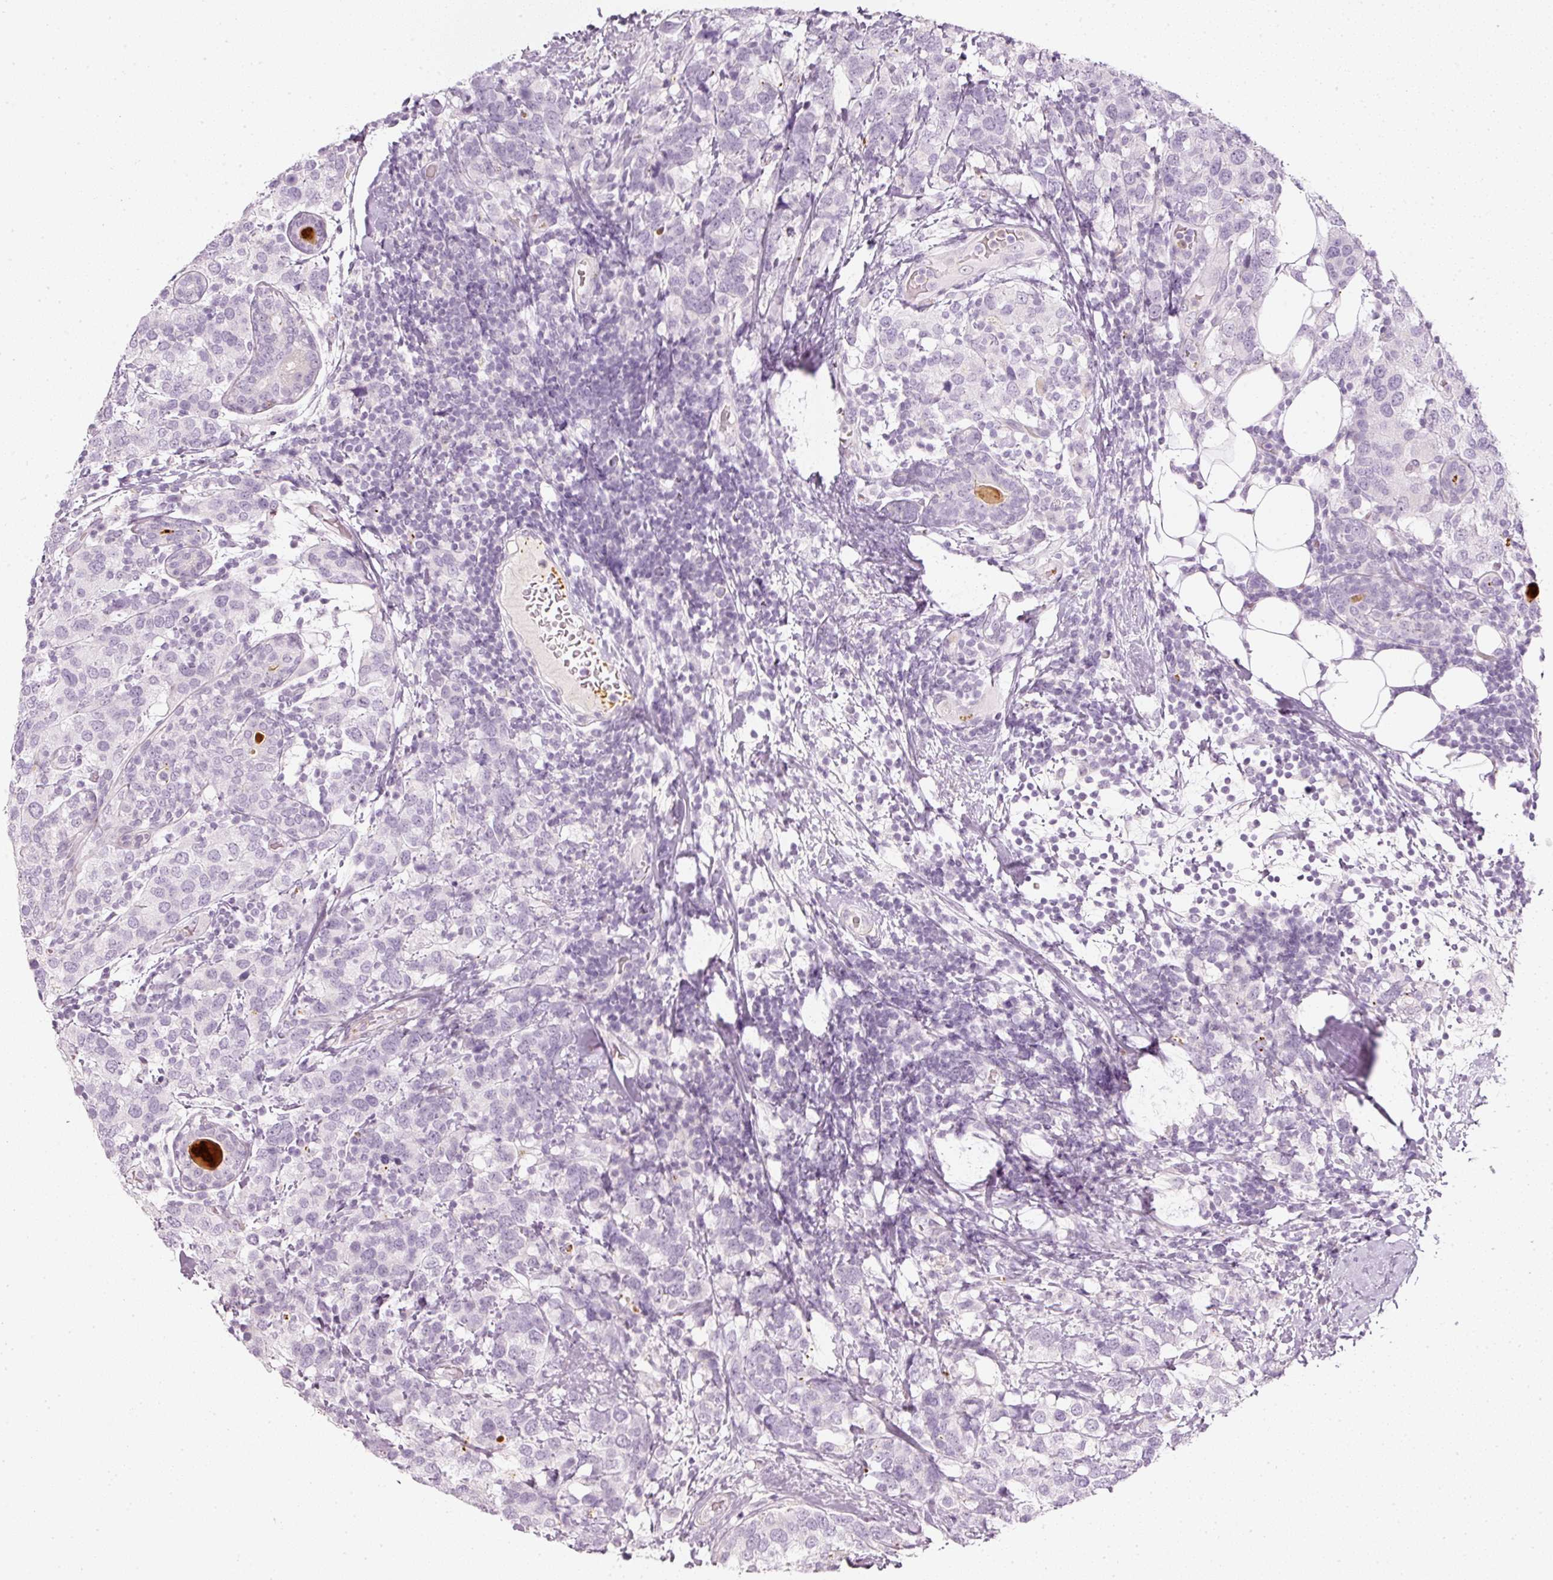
{"staining": {"intensity": "negative", "quantity": "none", "location": "none"}, "tissue": "breast cancer", "cell_type": "Tumor cells", "image_type": "cancer", "snomed": [{"axis": "morphology", "description": "Lobular carcinoma"}, {"axis": "topography", "description": "Breast"}], "caption": "Immunohistochemical staining of breast cancer reveals no significant staining in tumor cells.", "gene": "LECT2", "patient": {"sex": "female", "age": 59}}